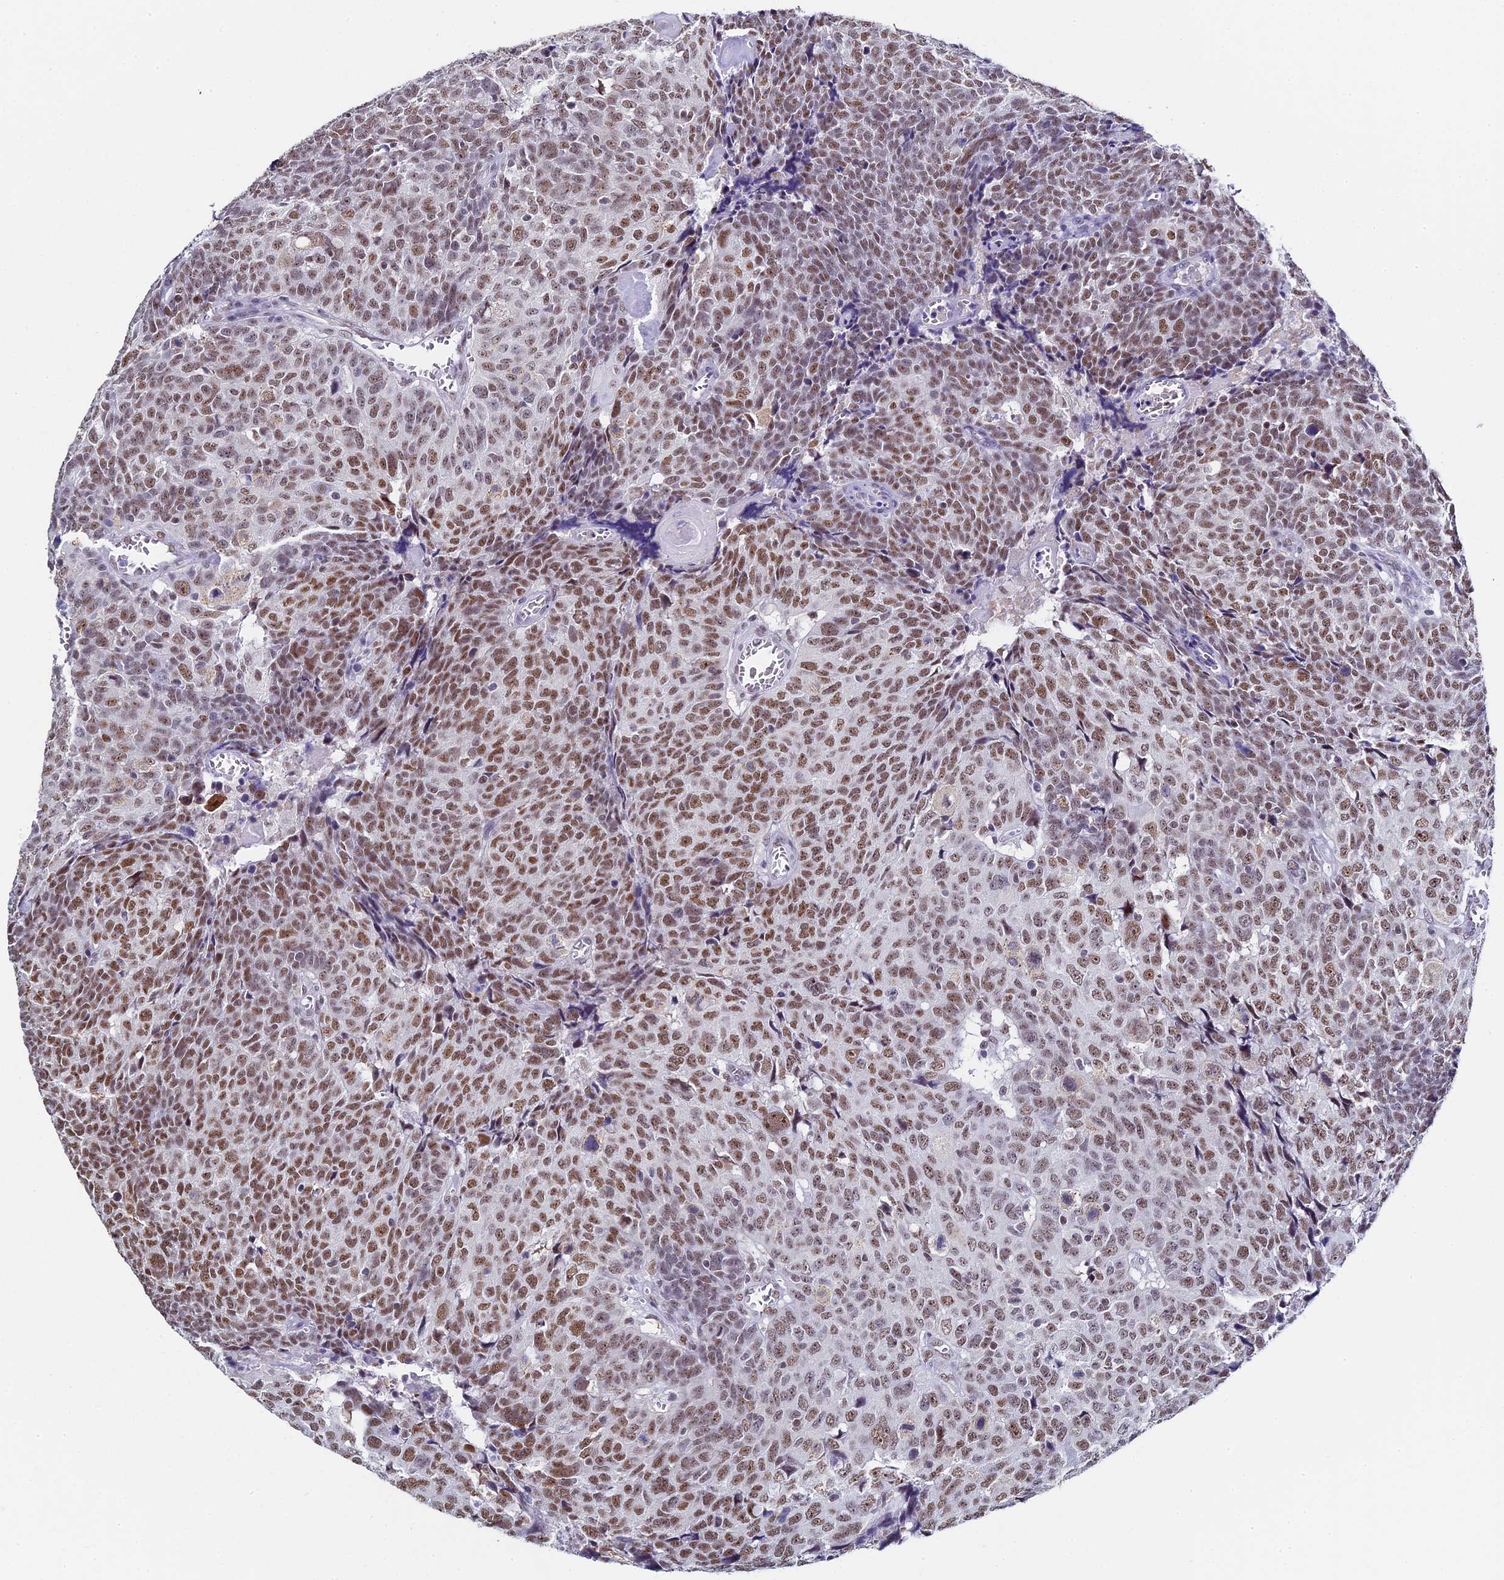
{"staining": {"intensity": "moderate", "quantity": ">75%", "location": "nuclear"}, "tissue": "head and neck cancer", "cell_type": "Tumor cells", "image_type": "cancer", "snomed": [{"axis": "morphology", "description": "Squamous cell carcinoma, NOS"}, {"axis": "topography", "description": "Head-Neck"}], "caption": "Protein expression analysis of head and neck squamous cell carcinoma displays moderate nuclear expression in approximately >75% of tumor cells.", "gene": "CD2BP2", "patient": {"sex": "male", "age": 66}}